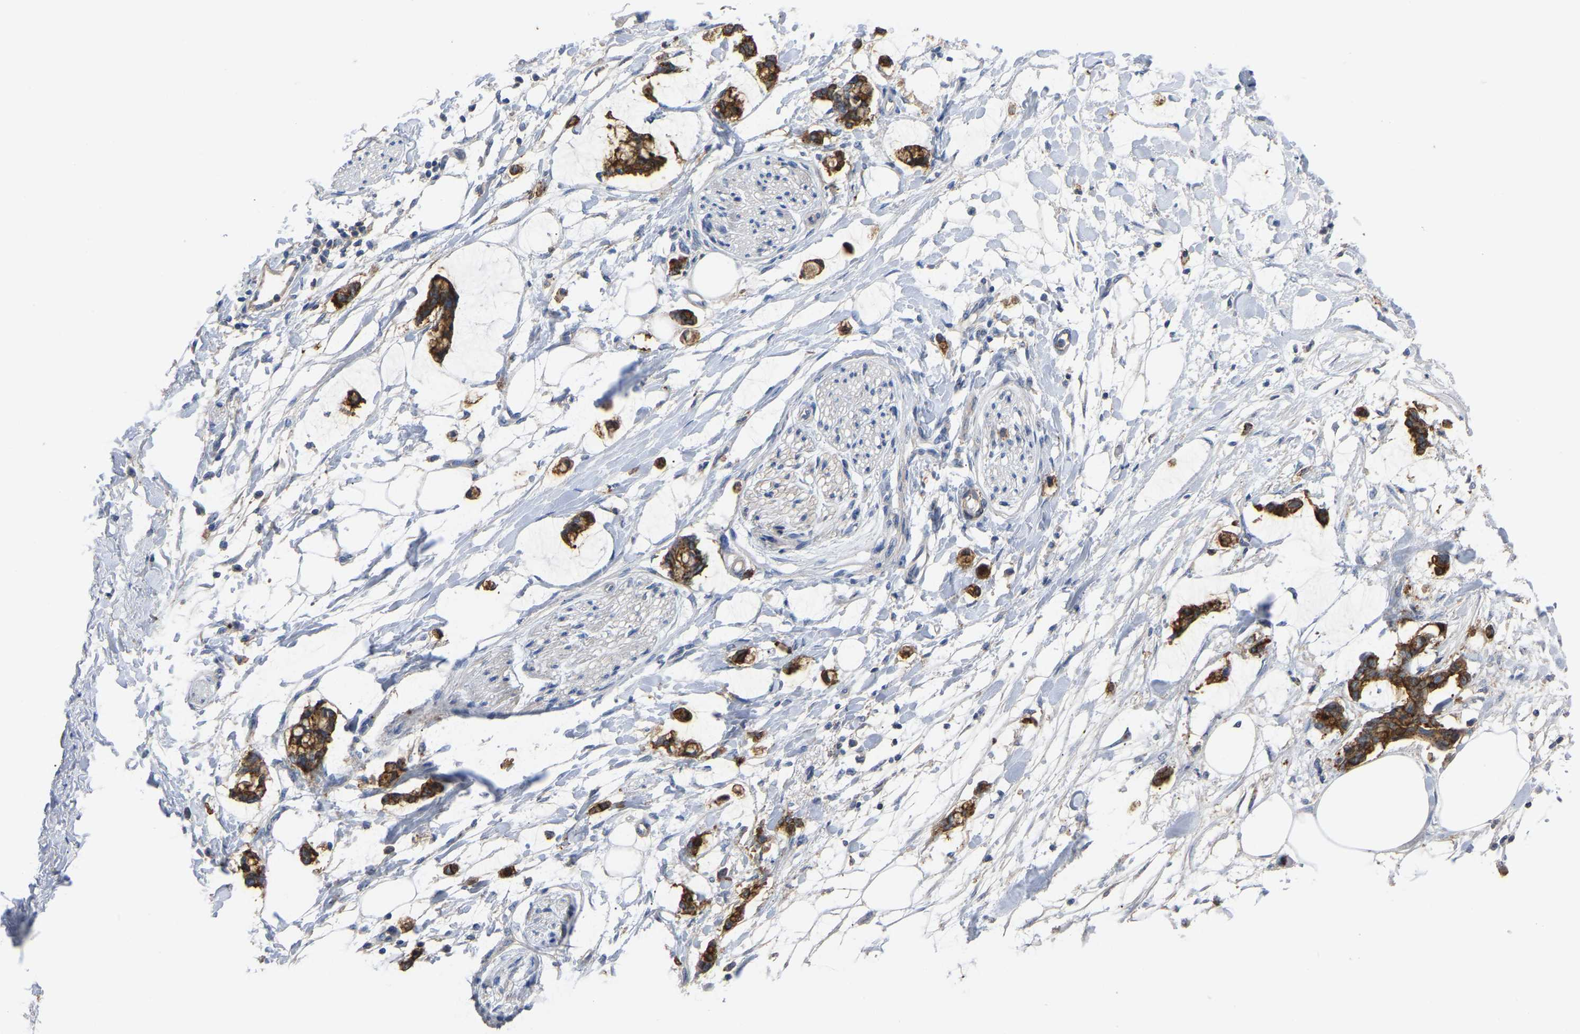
{"staining": {"intensity": "negative", "quantity": "none", "location": "none"}, "tissue": "adipose tissue", "cell_type": "Adipocytes", "image_type": "normal", "snomed": [{"axis": "morphology", "description": "Normal tissue, NOS"}, {"axis": "morphology", "description": "Adenocarcinoma, NOS"}, {"axis": "topography", "description": "Colon"}, {"axis": "topography", "description": "Peripheral nerve tissue"}], "caption": "A micrograph of adipose tissue stained for a protein reveals no brown staining in adipocytes.", "gene": "ZNF449", "patient": {"sex": "male", "age": 14}}